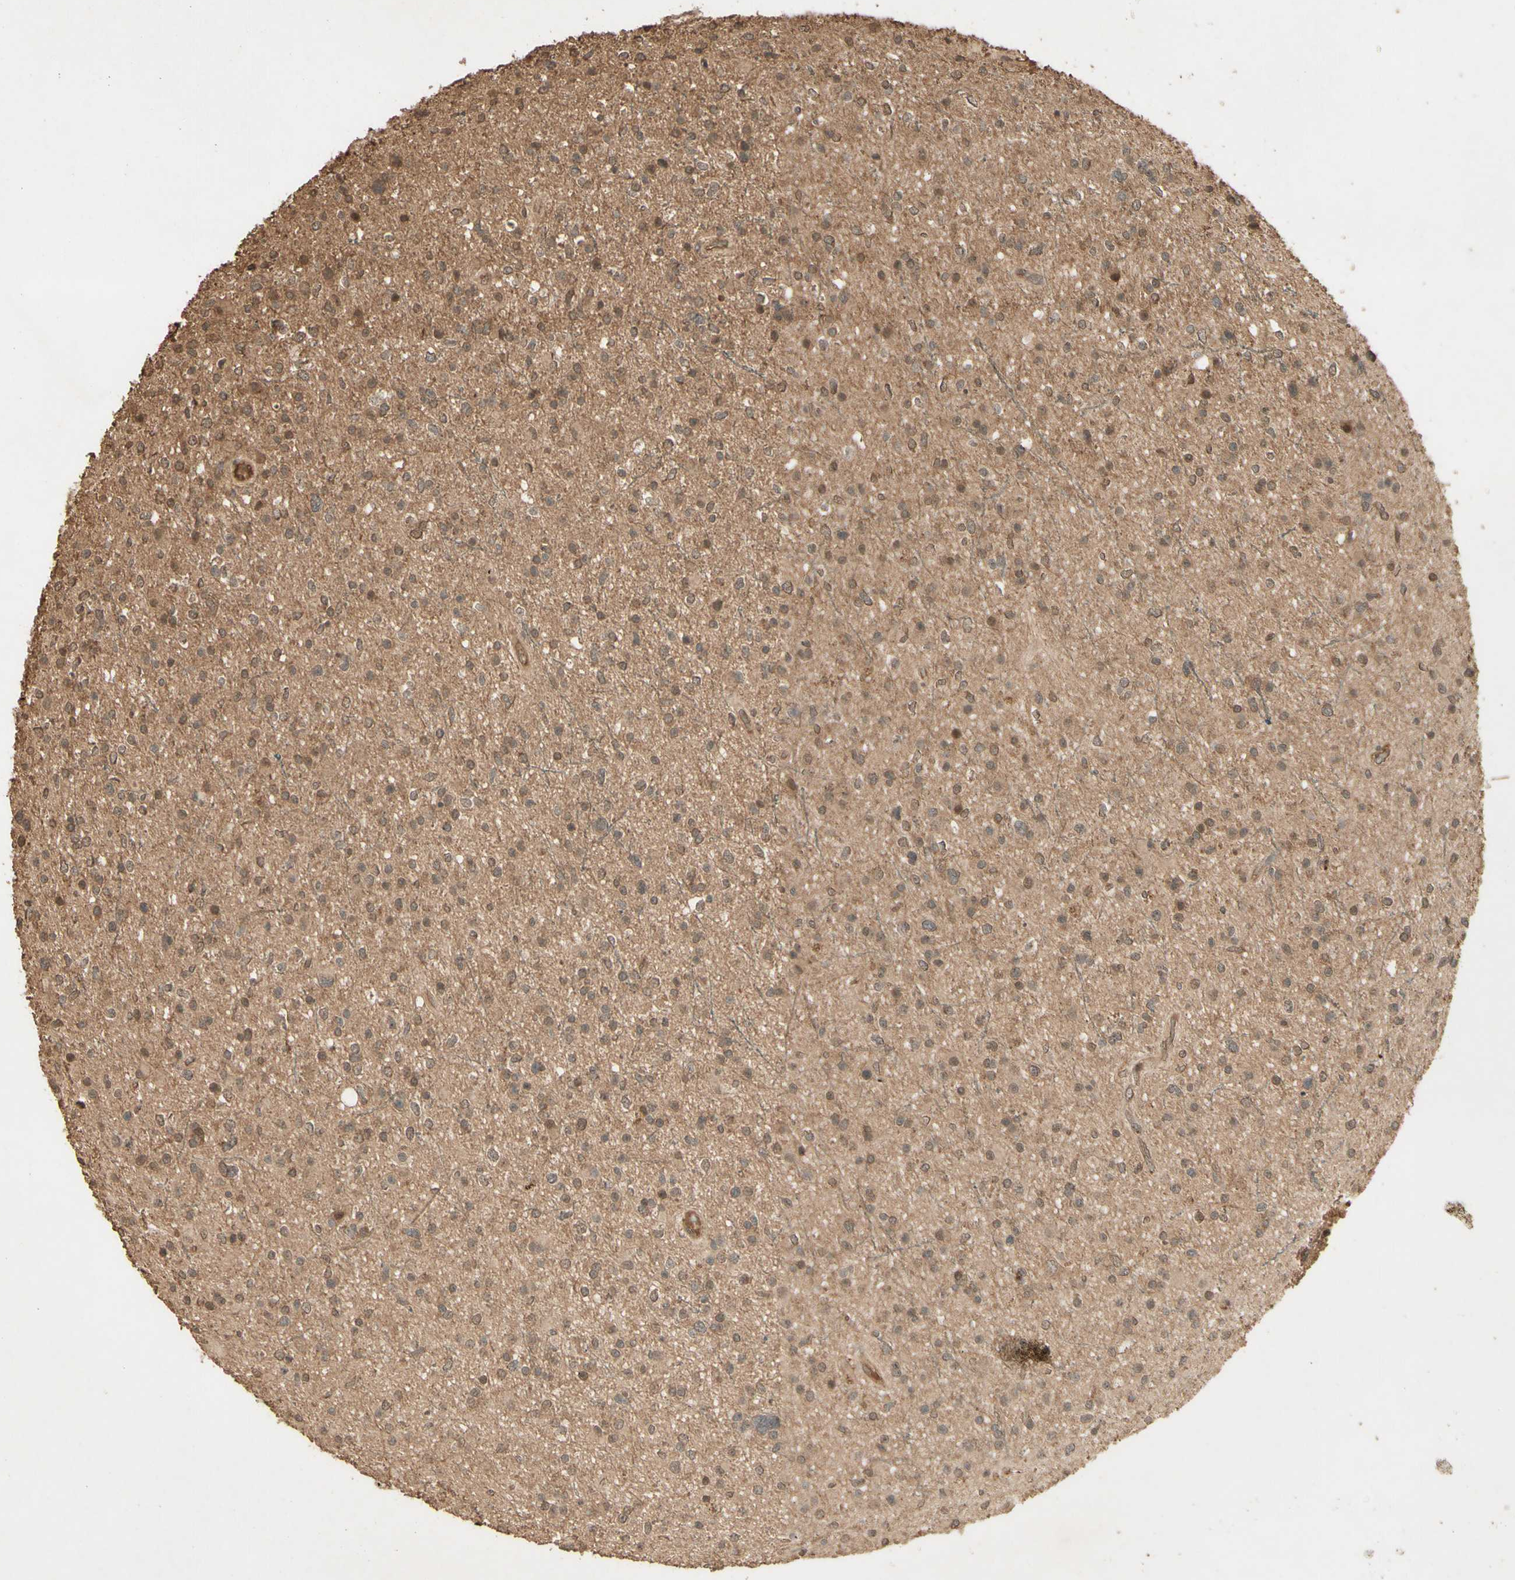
{"staining": {"intensity": "moderate", "quantity": ">75%", "location": "cytoplasmic/membranous,nuclear"}, "tissue": "glioma", "cell_type": "Tumor cells", "image_type": "cancer", "snomed": [{"axis": "morphology", "description": "Glioma, malignant, High grade"}, {"axis": "topography", "description": "Brain"}], "caption": "Brown immunohistochemical staining in human high-grade glioma (malignant) exhibits moderate cytoplasmic/membranous and nuclear positivity in approximately >75% of tumor cells.", "gene": "SMAD9", "patient": {"sex": "male", "age": 33}}